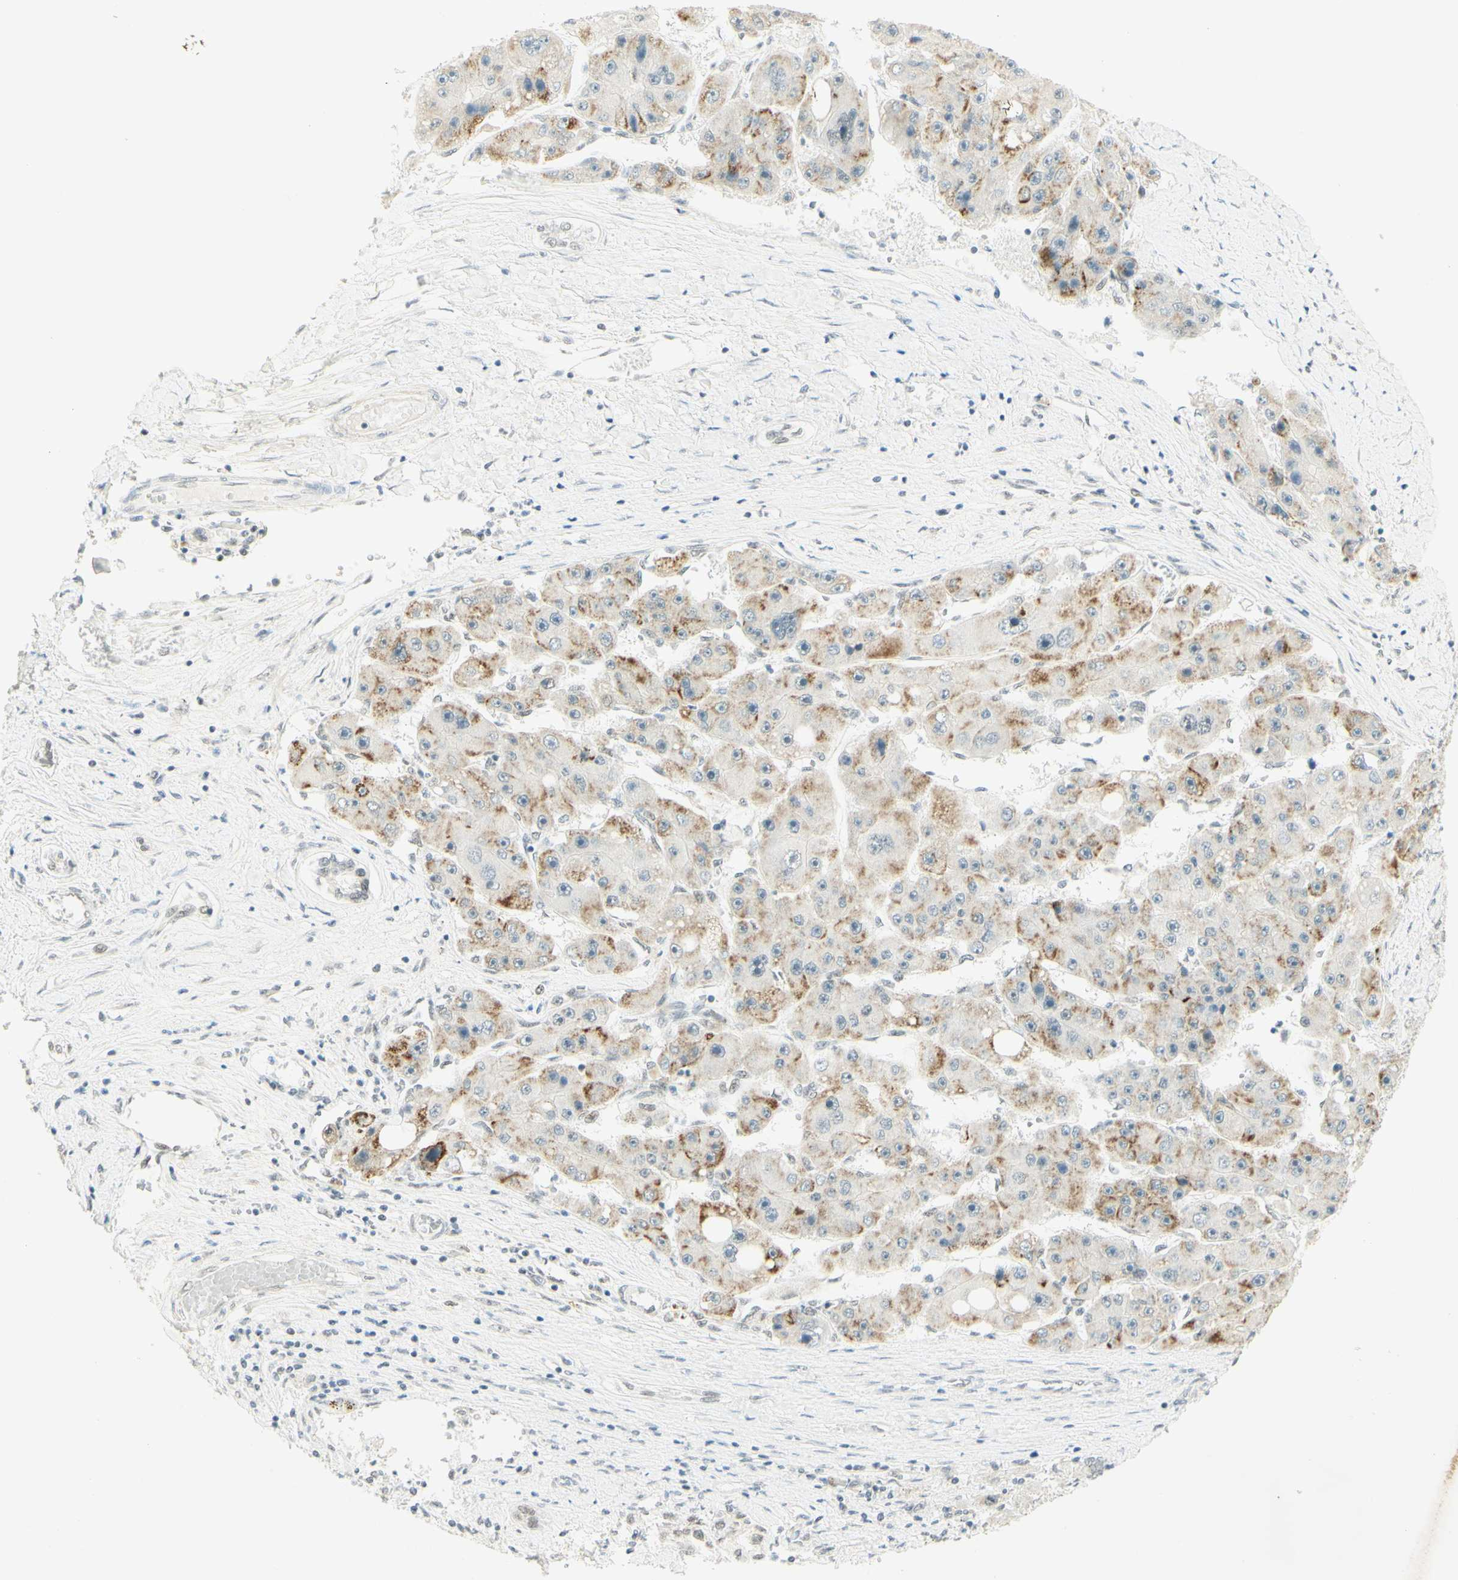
{"staining": {"intensity": "moderate", "quantity": "25%-75%", "location": "cytoplasmic/membranous"}, "tissue": "liver cancer", "cell_type": "Tumor cells", "image_type": "cancer", "snomed": [{"axis": "morphology", "description": "Carcinoma, Hepatocellular, NOS"}, {"axis": "topography", "description": "Liver"}], "caption": "Protein positivity by immunohistochemistry shows moderate cytoplasmic/membranous expression in about 25%-75% of tumor cells in liver cancer.", "gene": "PMS2", "patient": {"sex": "female", "age": 61}}